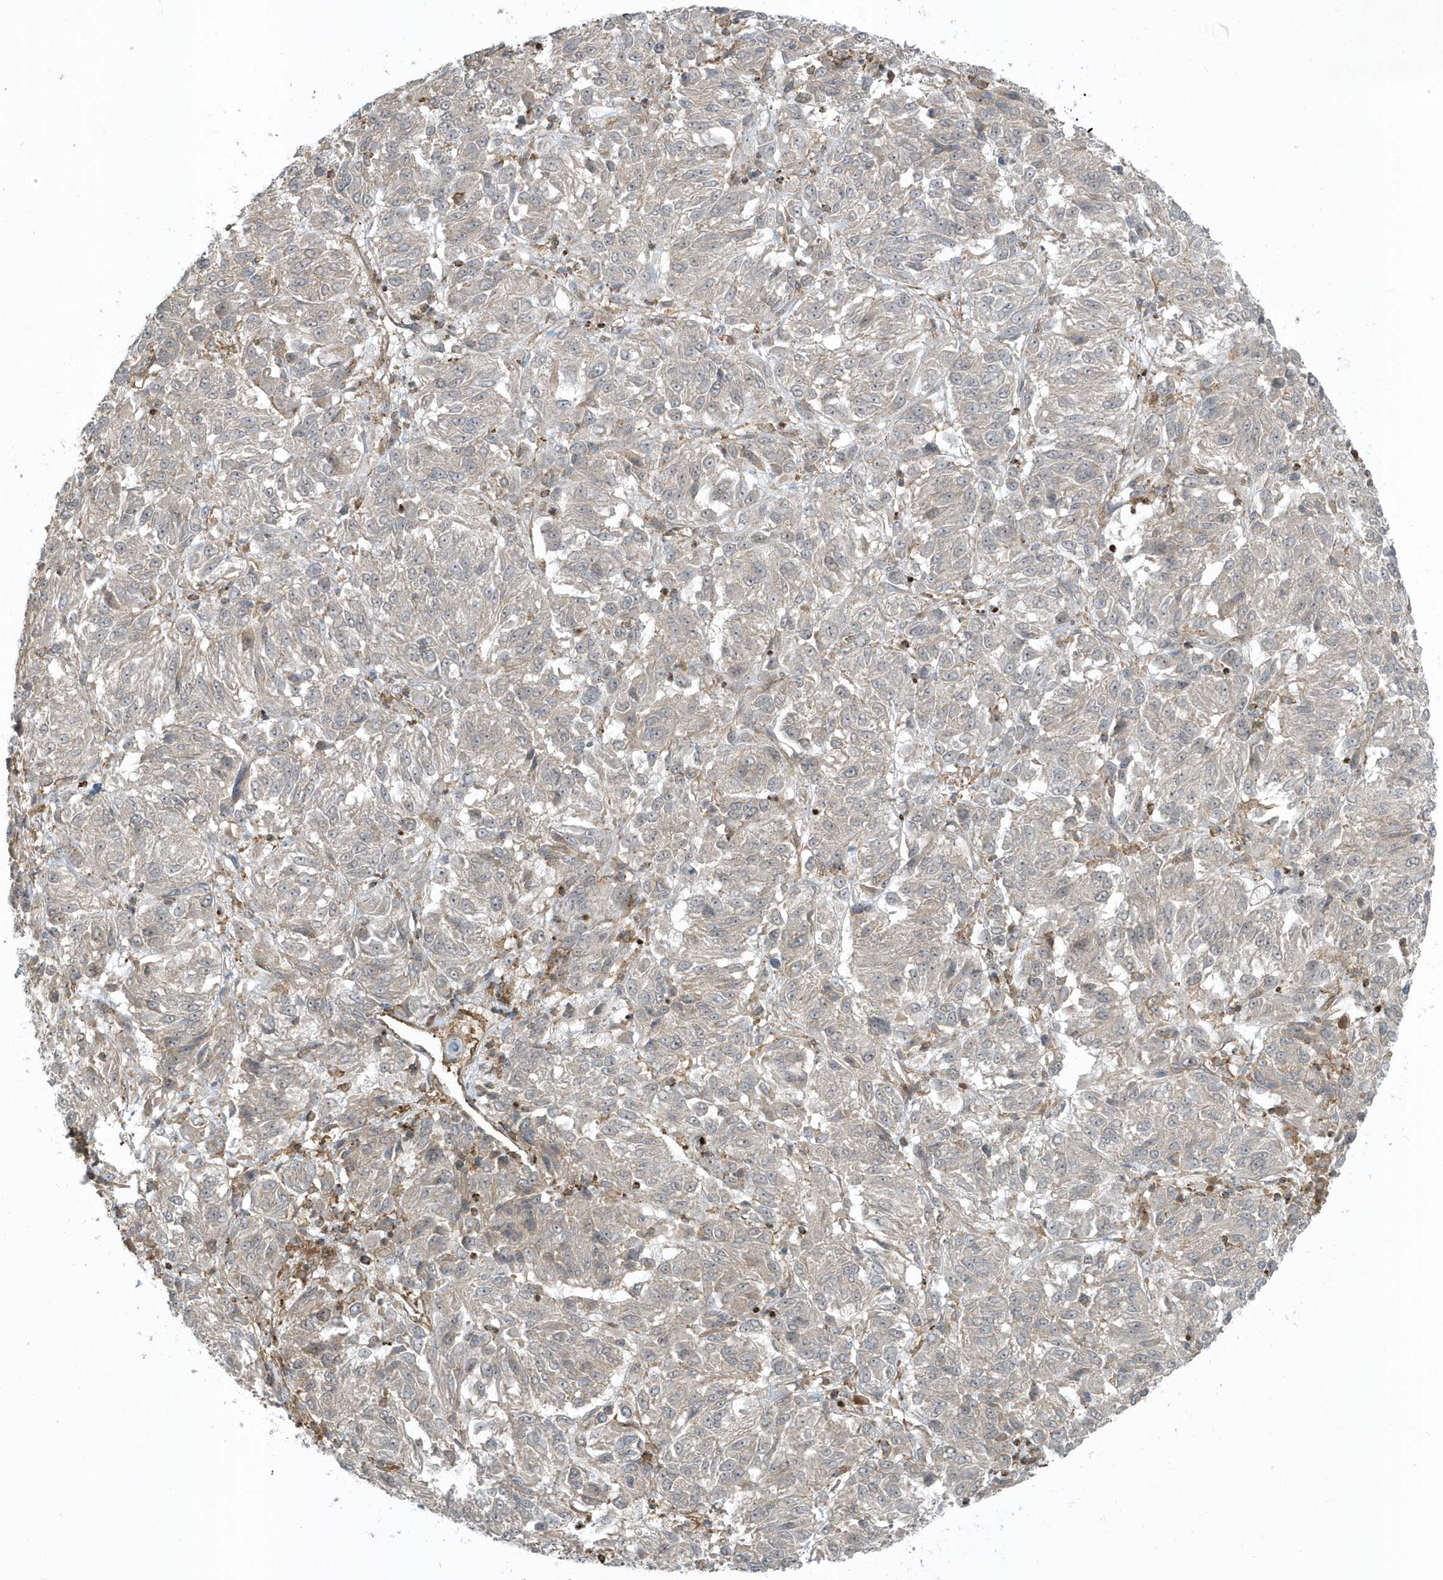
{"staining": {"intensity": "negative", "quantity": "none", "location": "none"}, "tissue": "melanoma", "cell_type": "Tumor cells", "image_type": "cancer", "snomed": [{"axis": "morphology", "description": "Malignant melanoma, Metastatic site"}, {"axis": "topography", "description": "Lung"}], "caption": "DAB immunohistochemical staining of human malignant melanoma (metastatic site) demonstrates no significant expression in tumor cells.", "gene": "ZBTB8A", "patient": {"sex": "male", "age": 64}}